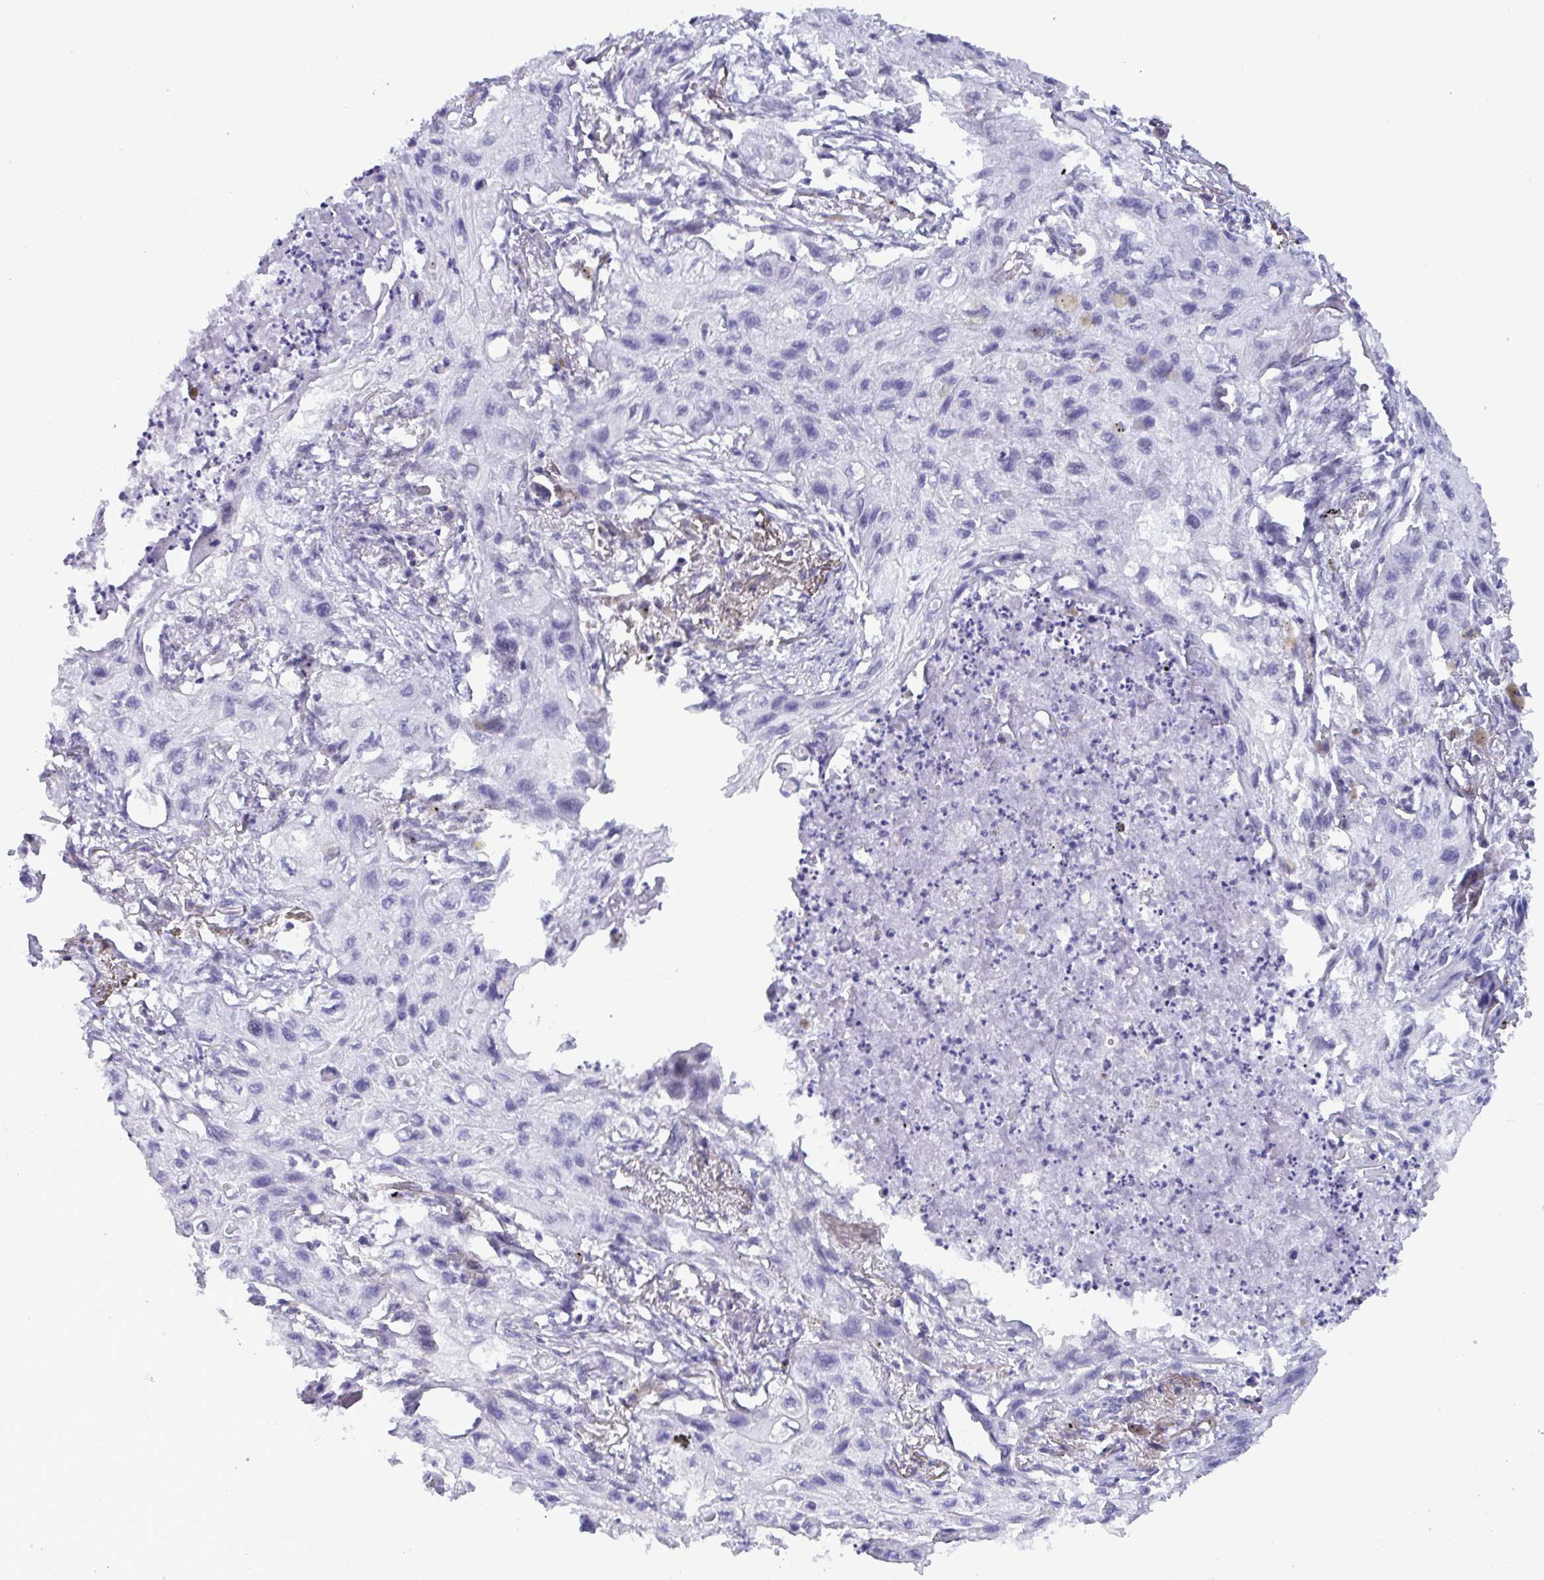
{"staining": {"intensity": "negative", "quantity": "none", "location": "none"}, "tissue": "lung cancer", "cell_type": "Tumor cells", "image_type": "cancer", "snomed": [{"axis": "morphology", "description": "Squamous cell carcinoma, NOS"}, {"axis": "topography", "description": "Lung"}], "caption": "Immunohistochemical staining of human squamous cell carcinoma (lung) exhibits no significant staining in tumor cells. (DAB immunohistochemistry visualized using brightfield microscopy, high magnification).", "gene": "EML1", "patient": {"sex": "male", "age": 71}}